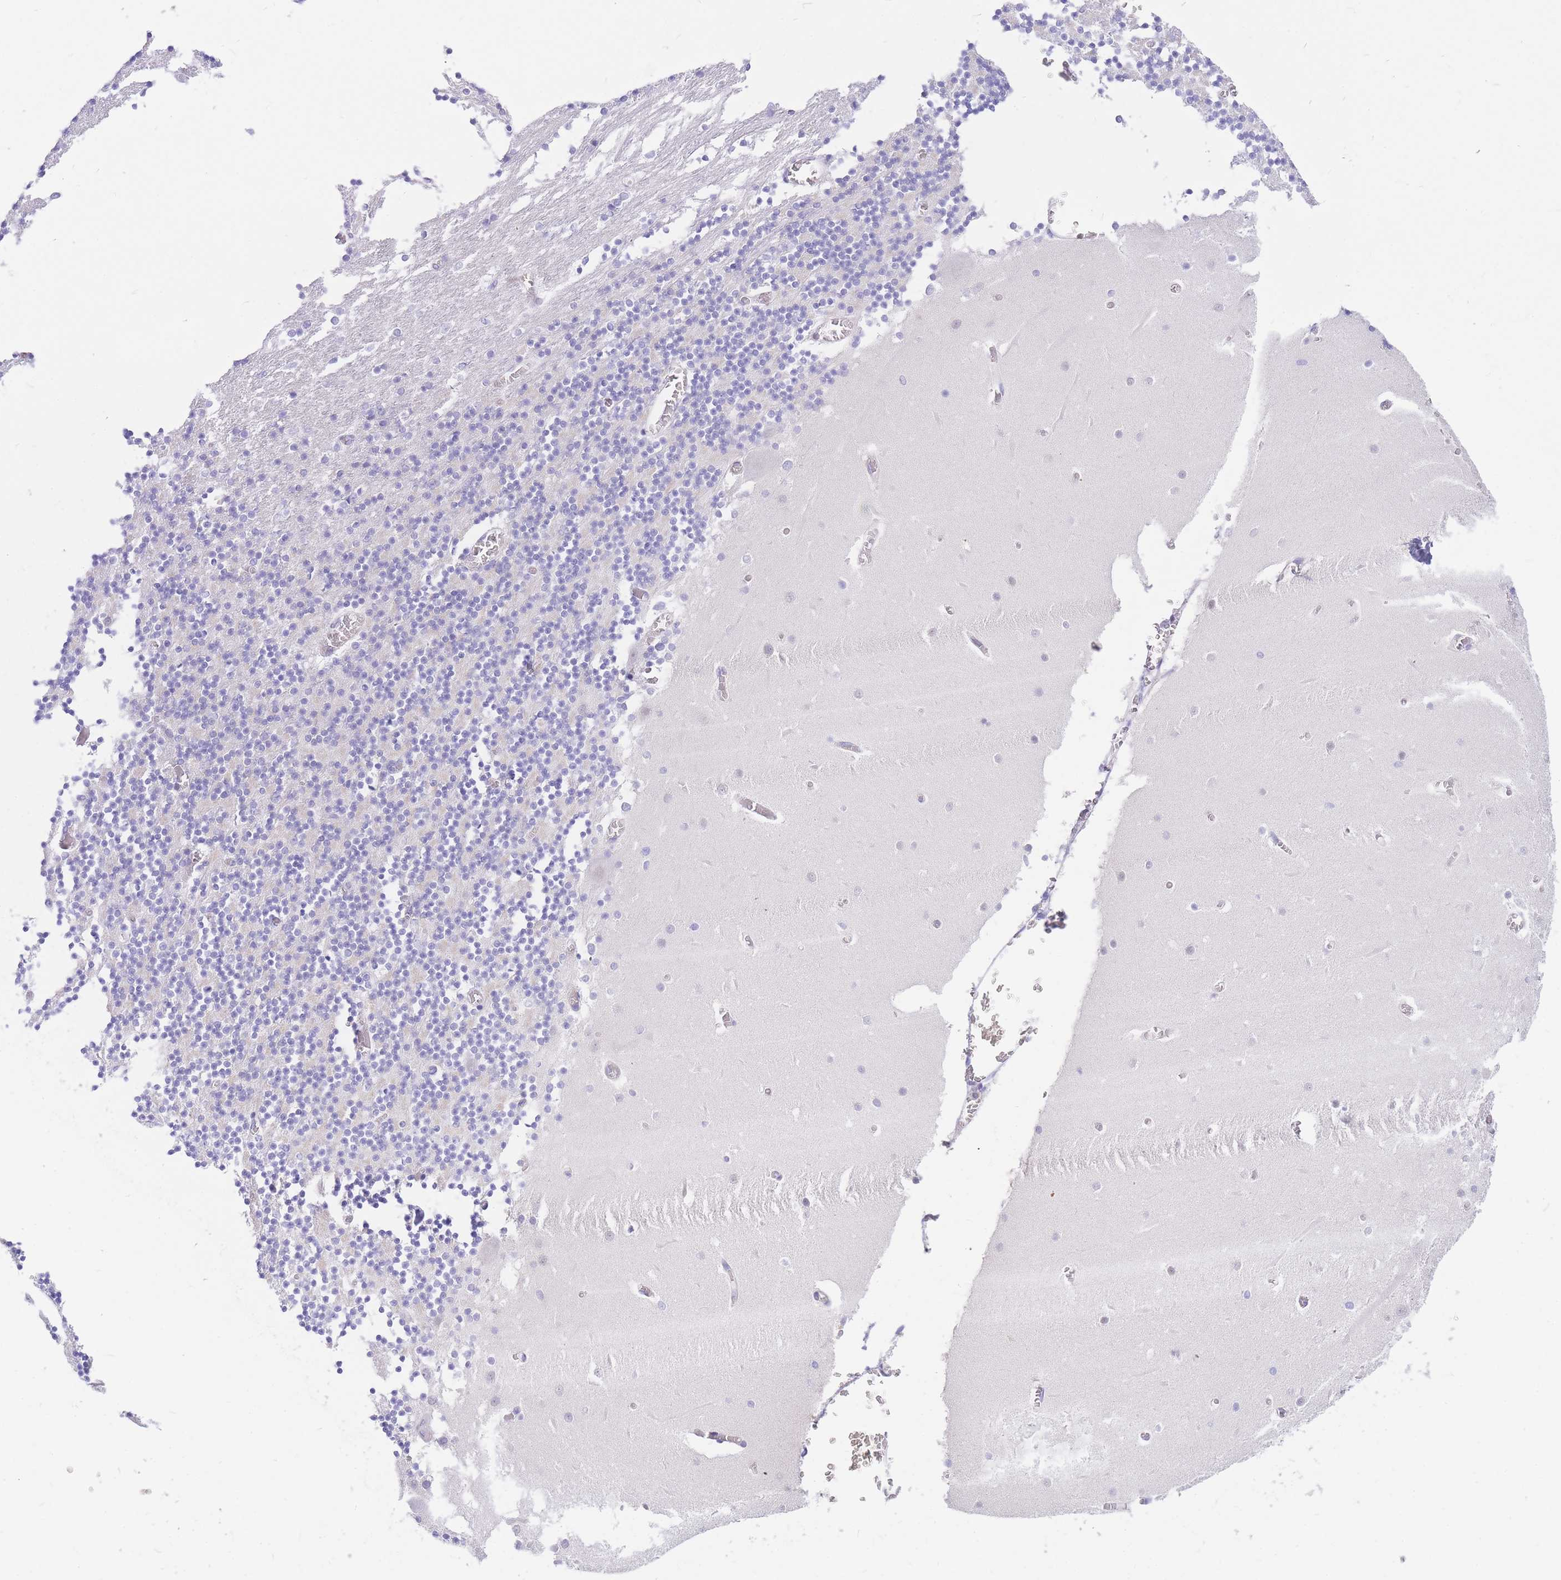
{"staining": {"intensity": "negative", "quantity": "none", "location": "none"}, "tissue": "cerebellum", "cell_type": "Cells in granular layer", "image_type": "normal", "snomed": [{"axis": "morphology", "description": "Normal tissue, NOS"}, {"axis": "topography", "description": "Cerebellum"}], "caption": "This micrograph is of benign cerebellum stained with IHC to label a protein in brown with the nuclei are counter-stained blue. There is no positivity in cells in granular layer.", "gene": "SRSF12", "patient": {"sex": "female", "age": 28}}